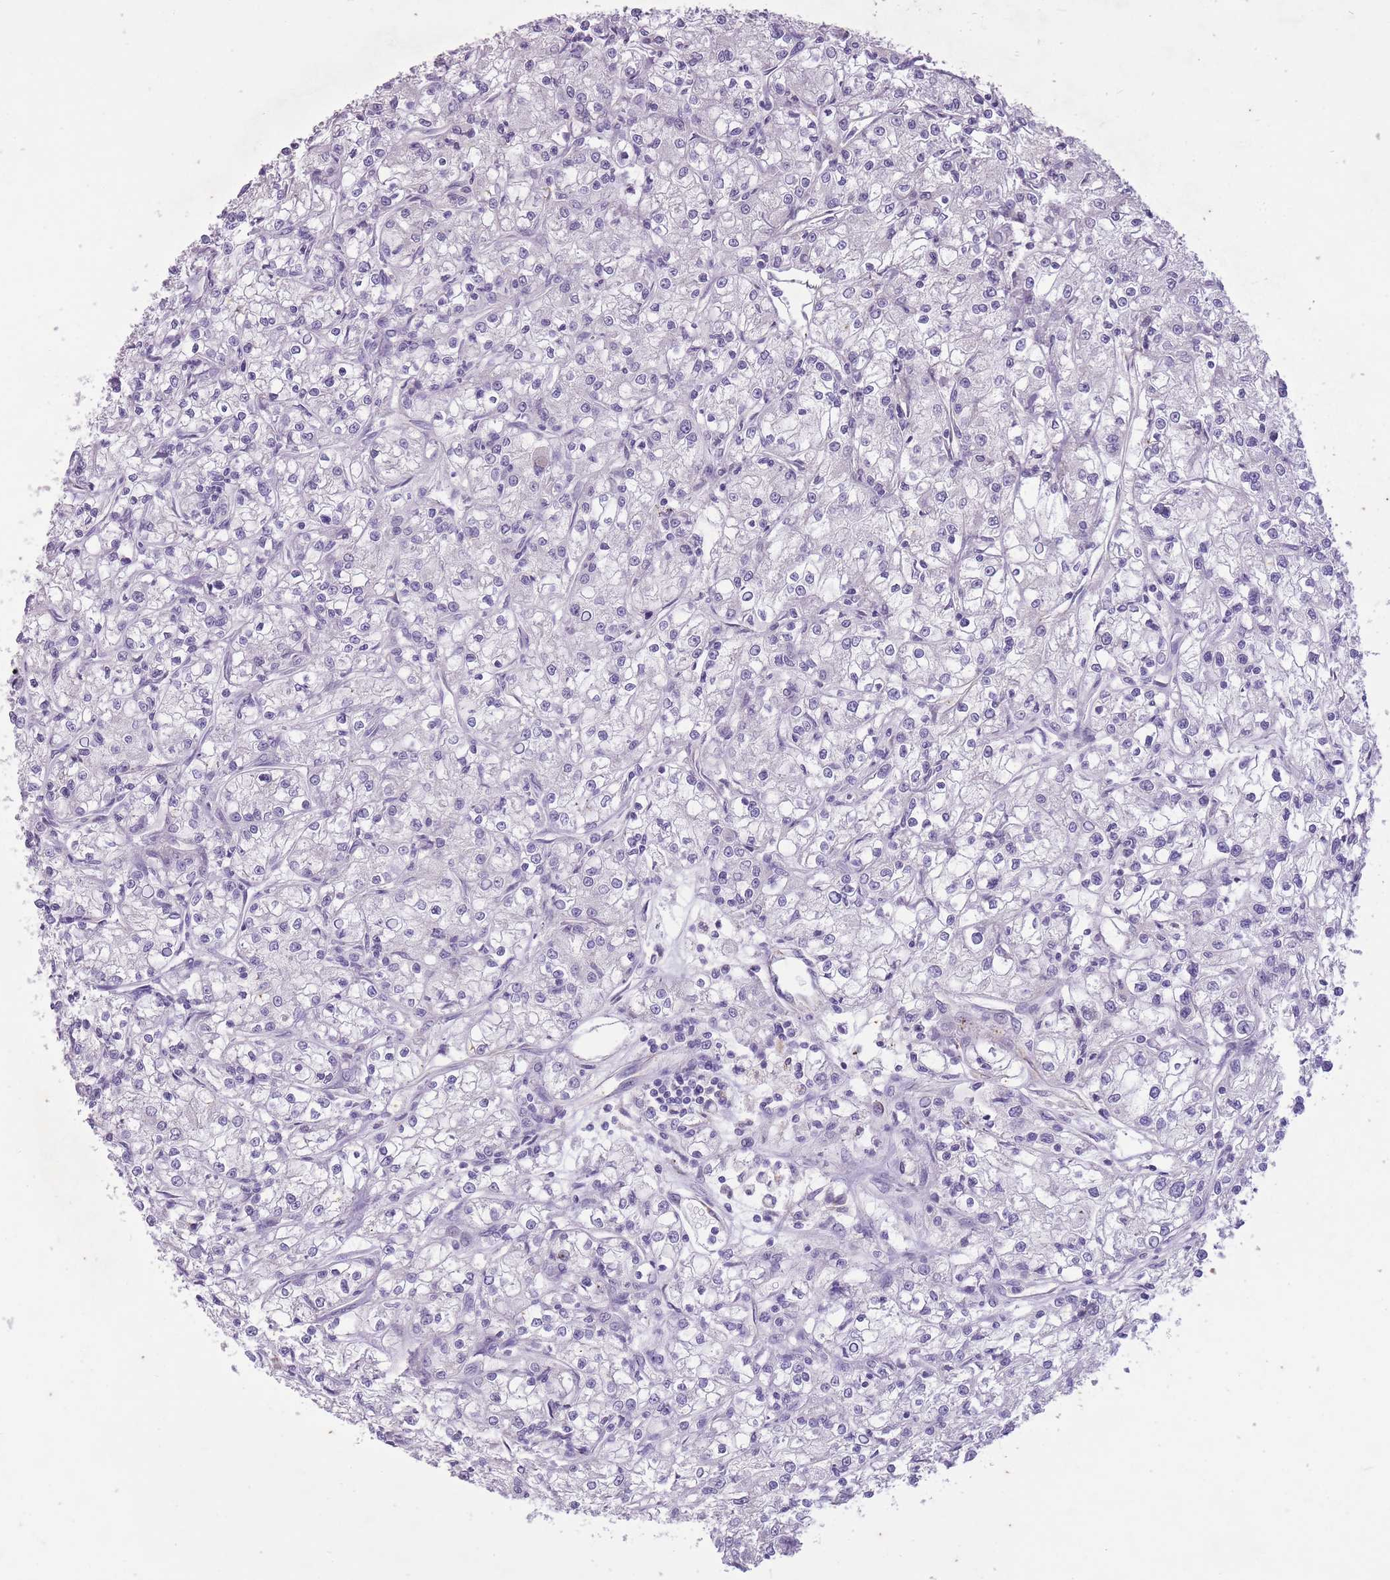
{"staining": {"intensity": "negative", "quantity": "none", "location": "none"}, "tissue": "renal cancer", "cell_type": "Tumor cells", "image_type": "cancer", "snomed": [{"axis": "morphology", "description": "Adenocarcinoma, NOS"}, {"axis": "topography", "description": "Kidney"}], "caption": "Tumor cells are negative for protein expression in human renal cancer (adenocarcinoma). The staining is performed using DAB (3,3'-diaminobenzidine) brown chromogen with nuclei counter-stained in using hematoxylin.", "gene": "CNTNAP3", "patient": {"sex": "female", "age": 59}}